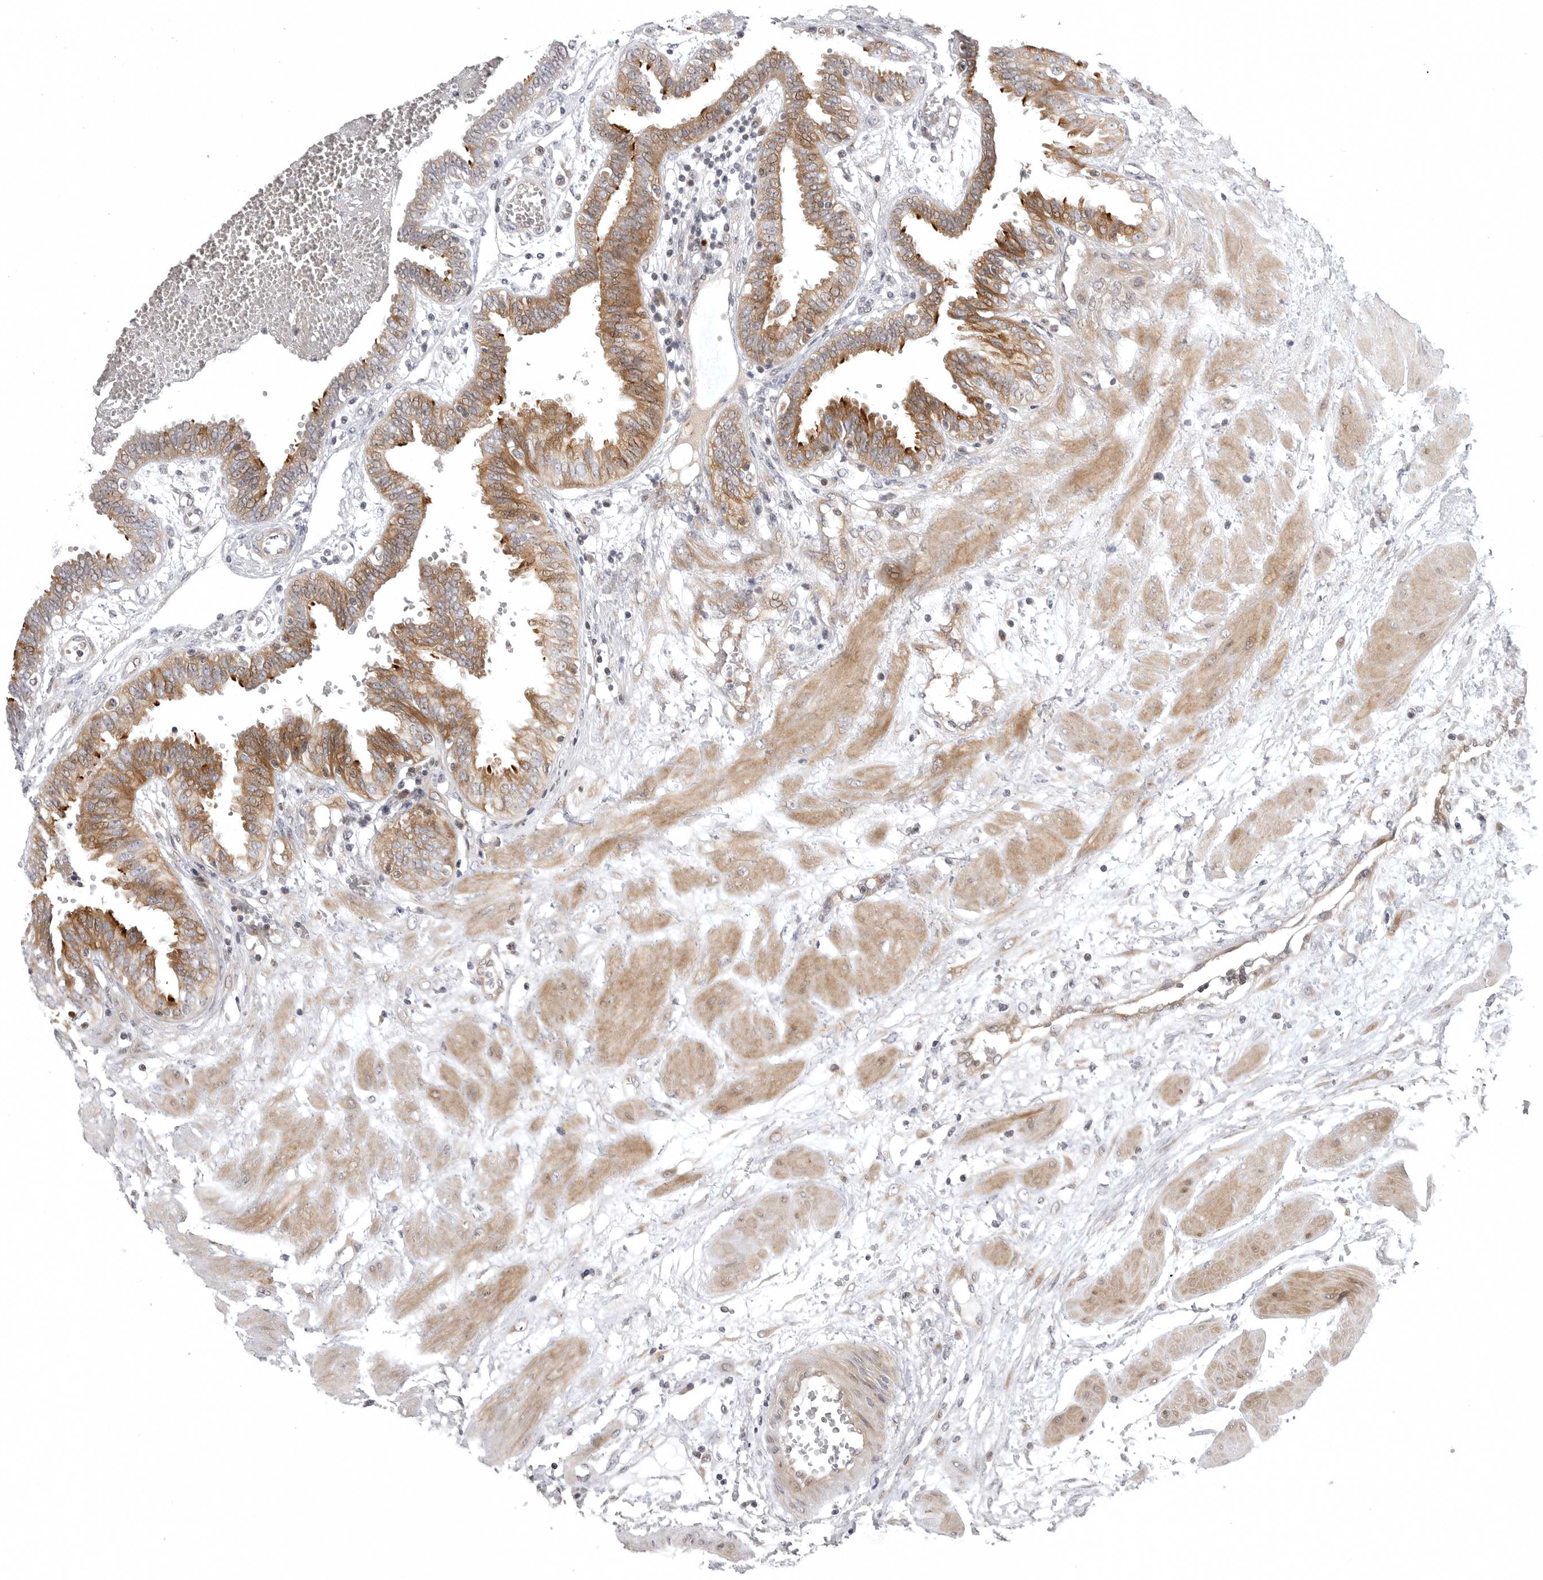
{"staining": {"intensity": "moderate", "quantity": ">75%", "location": "cytoplasmic/membranous"}, "tissue": "fallopian tube", "cell_type": "Glandular cells", "image_type": "normal", "snomed": [{"axis": "morphology", "description": "Normal tissue, NOS"}, {"axis": "topography", "description": "Fallopian tube"}, {"axis": "topography", "description": "Placenta"}], "caption": "DAB (3,3'-diaminobenzidine) immunohistochemical staining of normal human fallopian tube exhibits moderate cytoplasmic/membranous protein positivity in approximately >75% of glandular cells. (DAB IHC with brightfield microscopy, high magnification).", "gene": "CD300LD", "patient": {"sex": "female", "age": 32}}